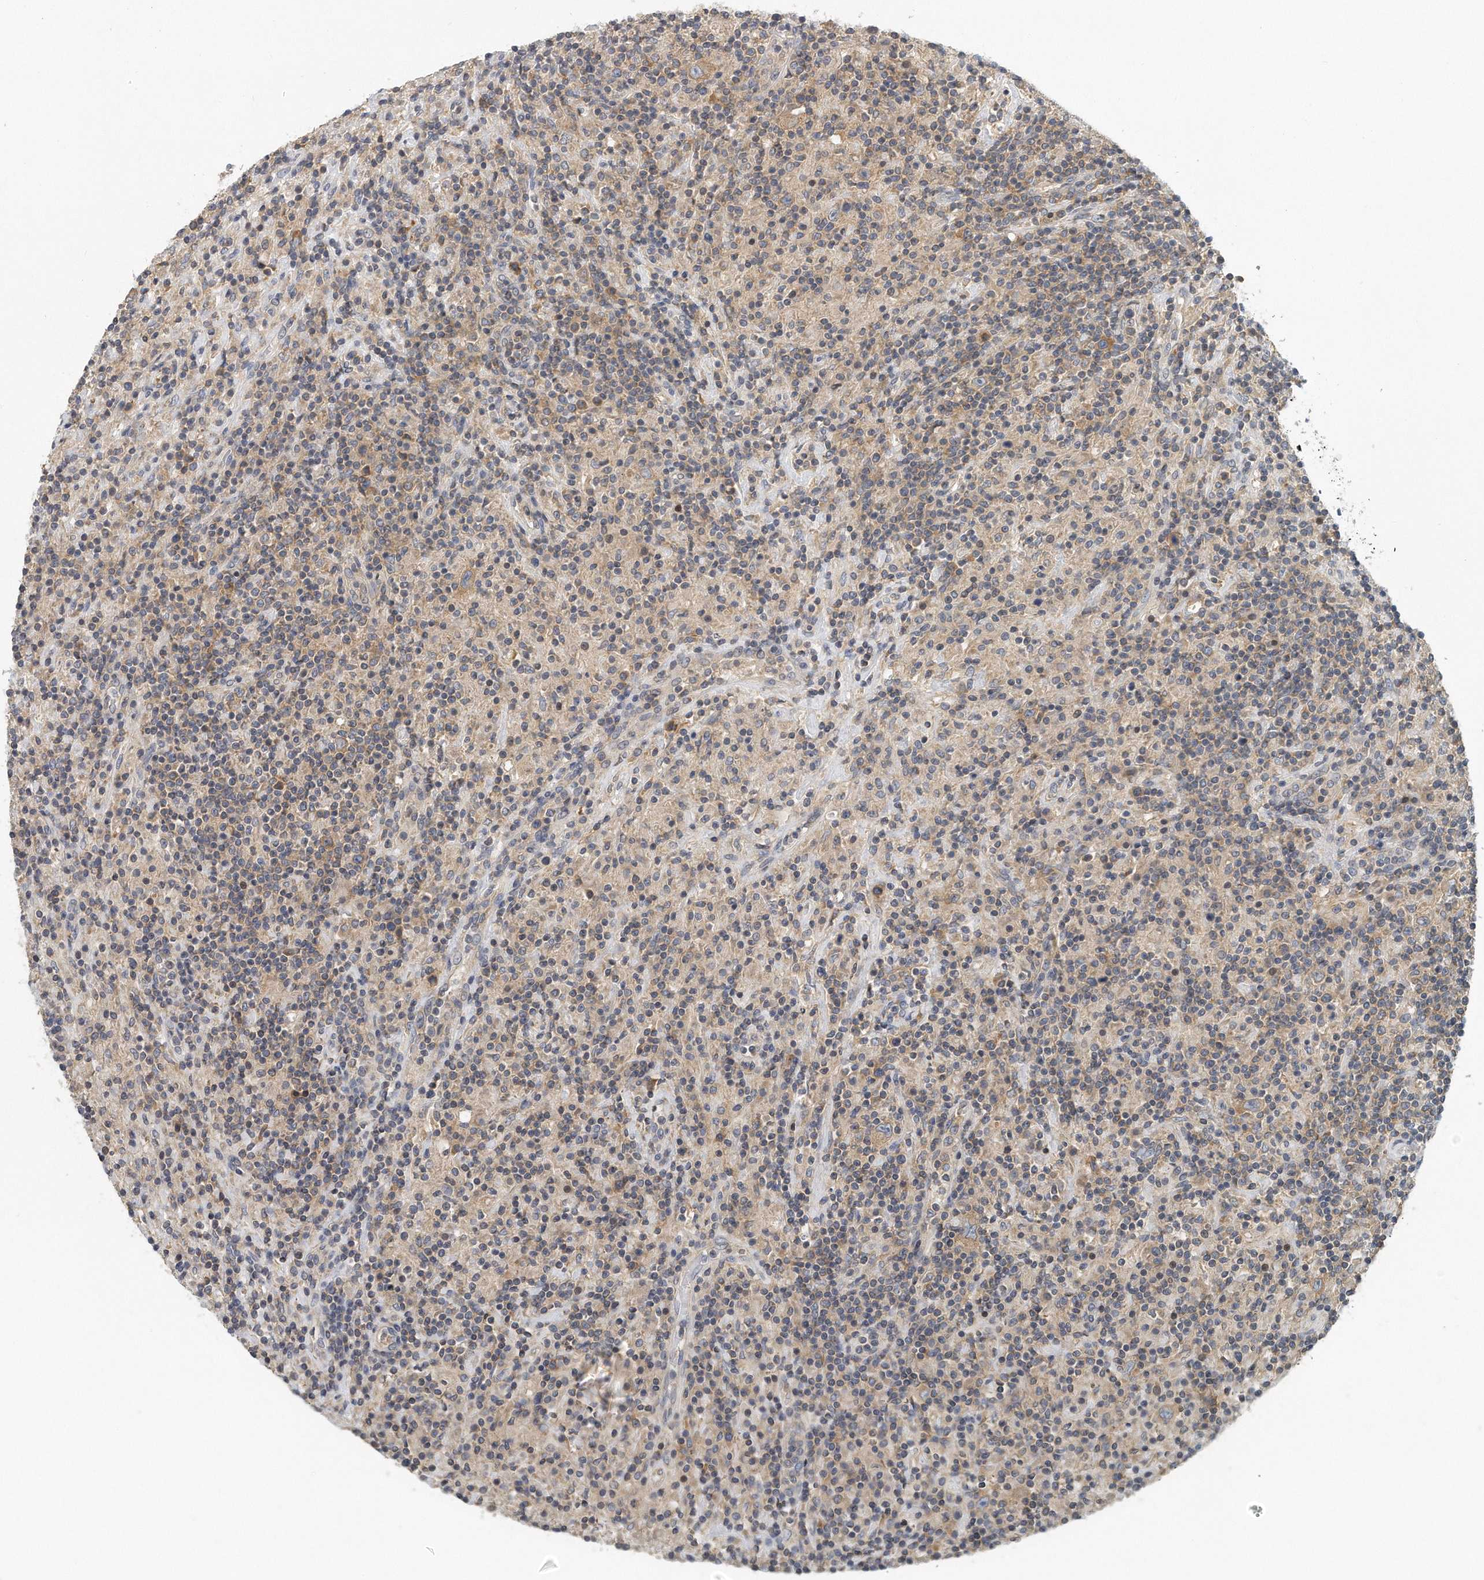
{"staining": {"intensity": "weak", "quantity": "25%-75%", "location": "cytoplasmic/membranous"}, "tissue": "lymphoma", "cell_type": "Tumor cells", "image_type": "cancer", "snomed": [{"axis": "morphology", "description": "Hodgkin's disease, NOS"}, {"axis": "topography", "description": "Lymph node"}], "caption": "Tumor cells exhibit low levels of weak cytoplasmic/membranous expression in about 25%-75% of cells in human Hodgkin's disease. (Stains: DAB (3,3'-diaminobenzidine) in brown, nuclei in blue, Microscopy: brightfield microscopy at high magnification).", "gene": "EIF3I", "patient": {"sex": "male", "age": 70}}